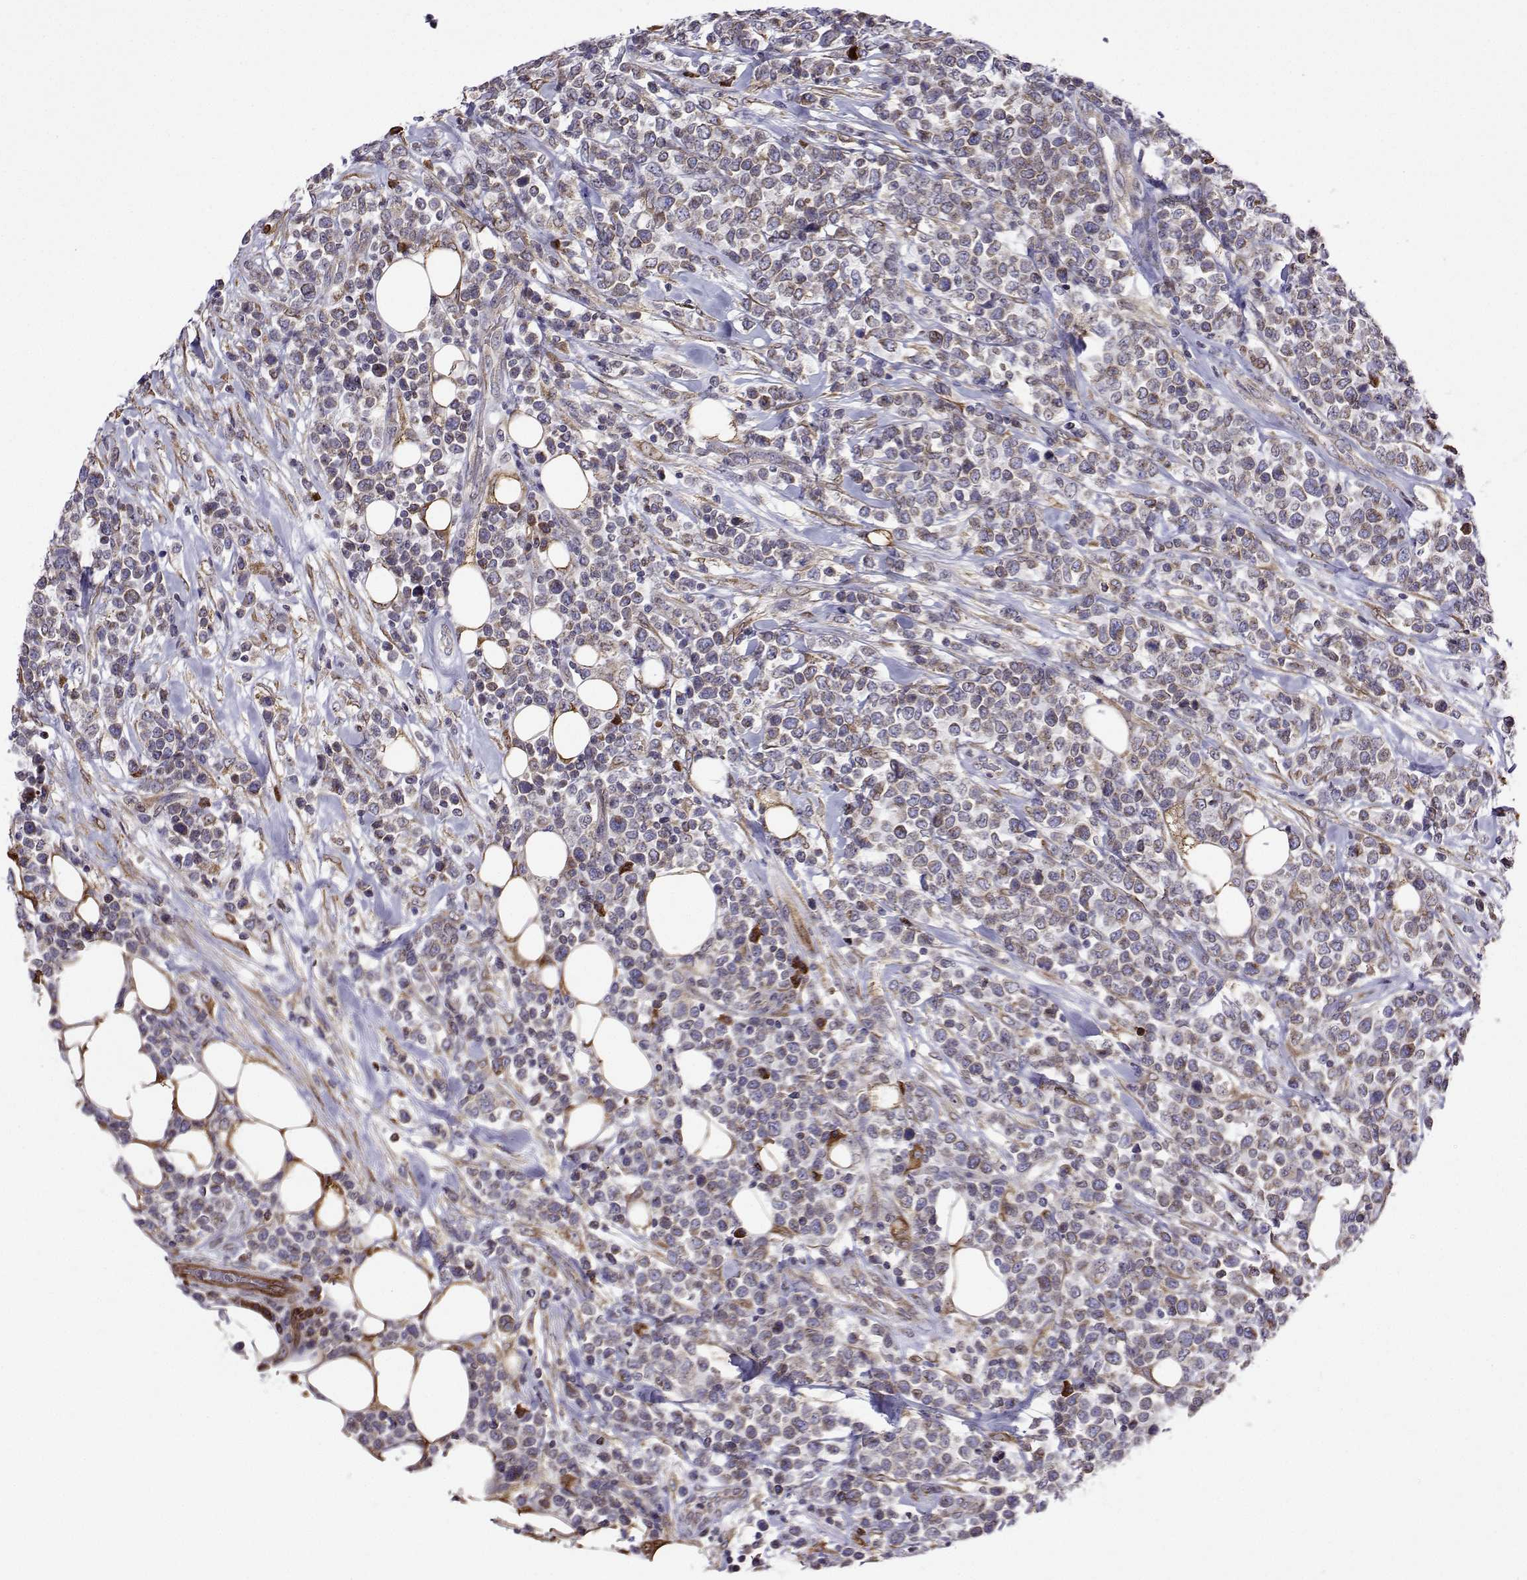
{"staining": {"intensity": "negative", "quantity": "none", "location": "none"}, "tissue": "lymphoma", "cell_type": "Tumor cells", "image_type": "cancer", "snomed": [{"axis": "morphology", "description": "Malignant lymphoma, non-Hodgkin's type, High grade"}, {"axis": "topography", "description": "Soft tissue"}], "caption": "Immunohistochemistry micrograph of lymphoma stained for a protein (brown), which reveals no staining in tumor cells.", "gene": "PGRMC2", "patient": {"sex": "female", "age": 56}}